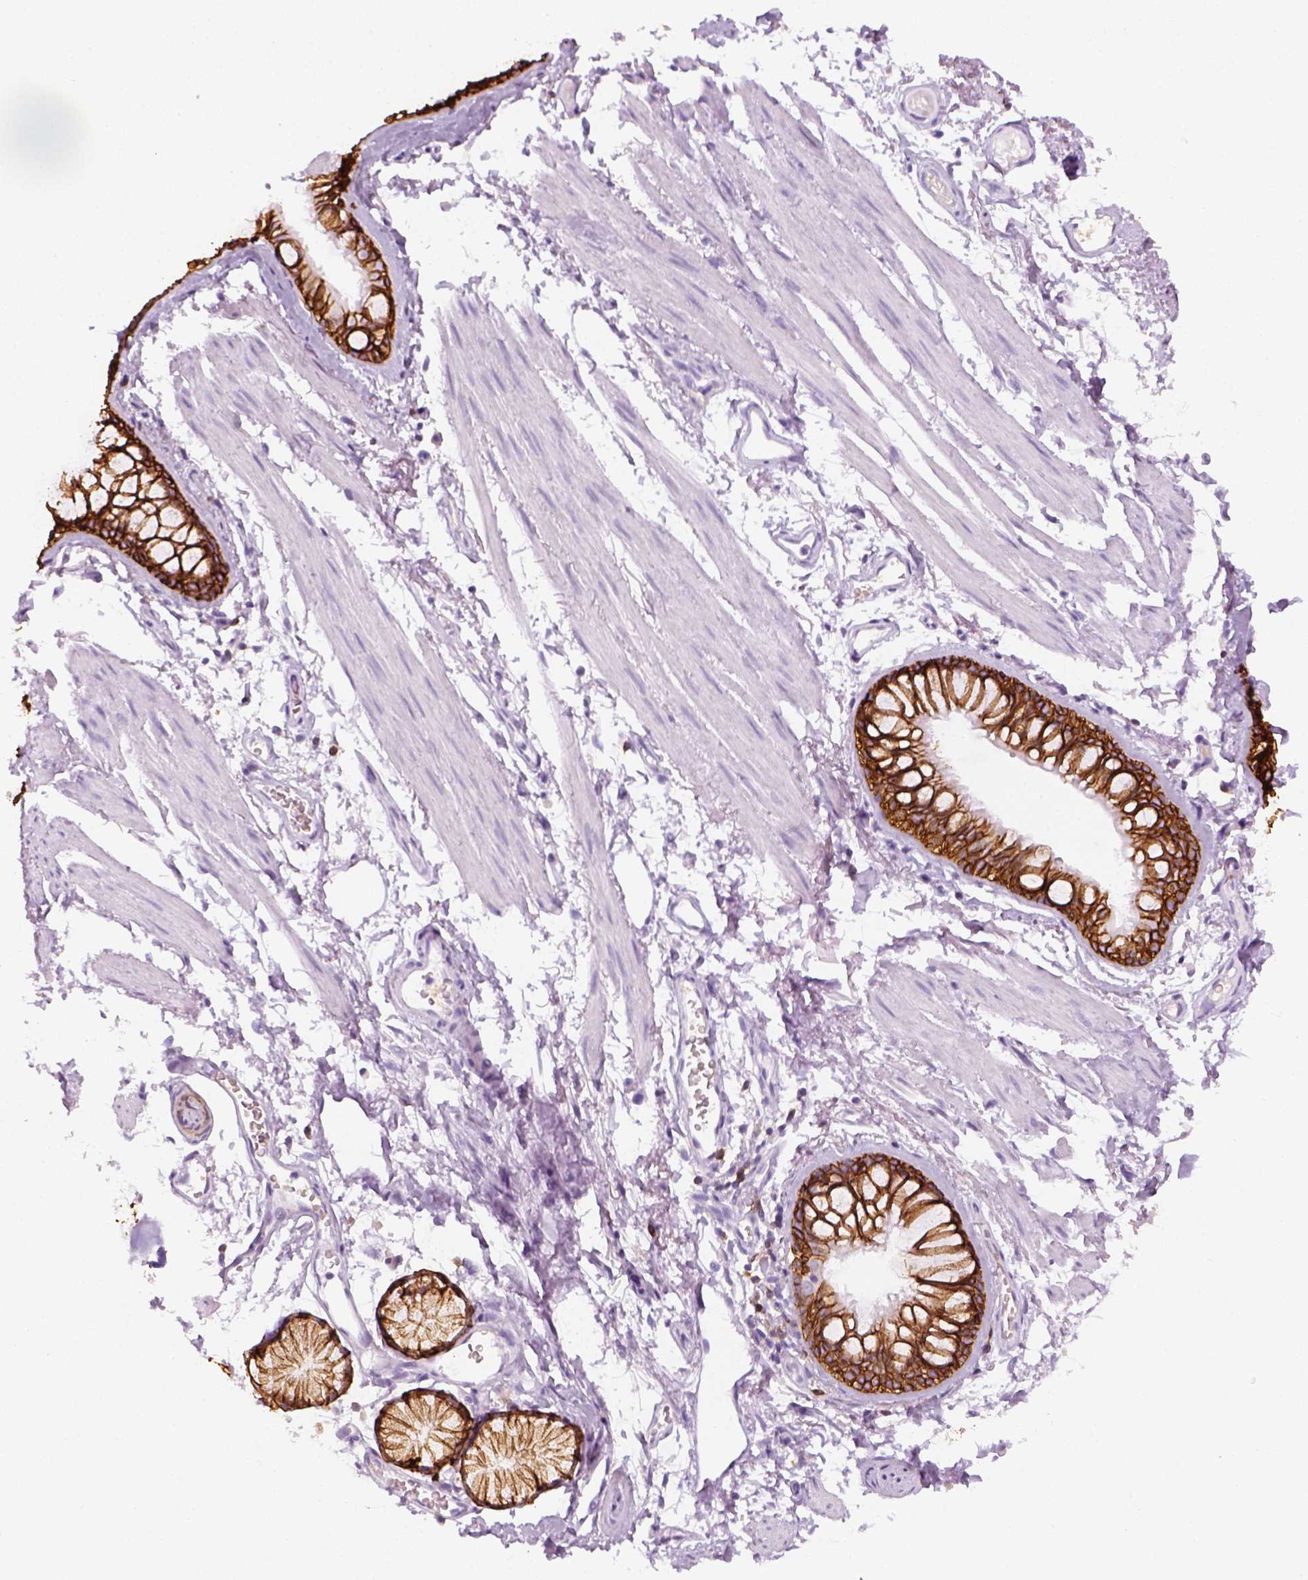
{"staining": {"intensity": "negative", "quantity": "none", "location": "none"}, "tissue": "adipose tissue", "cell_type": "Adipocytes", "image_type": "normal", "snomed": [{"axis": "morphology", "description": "Normal tissue, NOS"}, {"axis": "topography", "description": "Cartilage tissue"}, {"axis": "topography", "description": "Bronchus"}], "caption": "The micrograph shows no staining of adipocytes in normal adipose tissue.", "gene": "AQP3", "patient": {"sex": "female", "age": 79}}